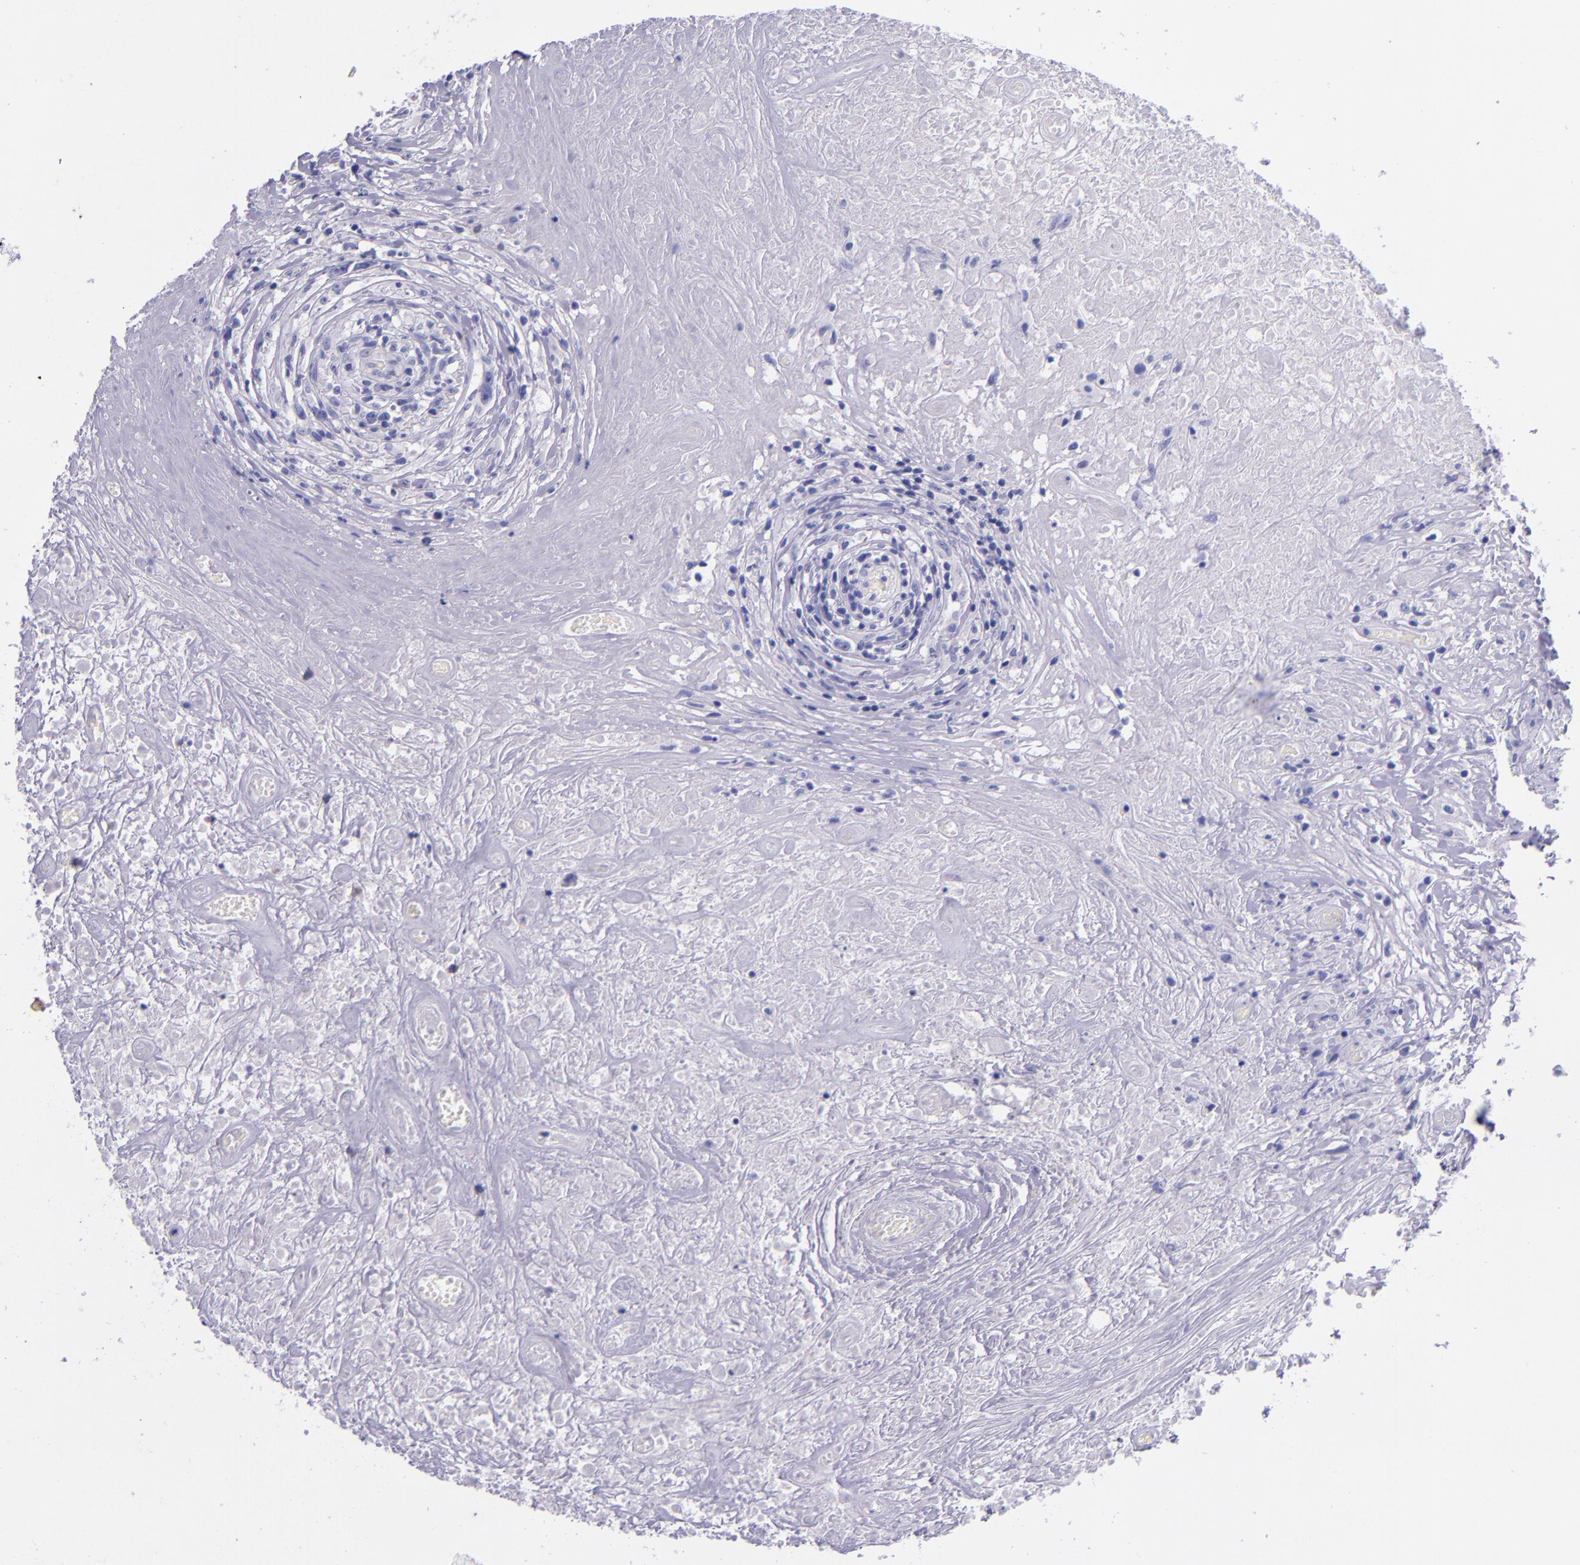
{"staining": {"intensity": "negative", "quantity": "none", "location": "none"}, "tissue": "lymphoma", "cell_type": "Tumor cells", "image_type": "cancer", "snomed": [{"axis": "morphology", "description": "Hodgkin's disease, NOS"}, {"axis": "topography", "description": "Lymph node"}], "caption": "A histopathology image of lymphoma stained for a protein displays no brown staining in tumor cells. (DAB (3,3'-diaminobenzidine) IHC visualized using brightfield microscopy, high magnification).", "gene": "KRT4", "patient": {"sex": "male", "age": 46}}